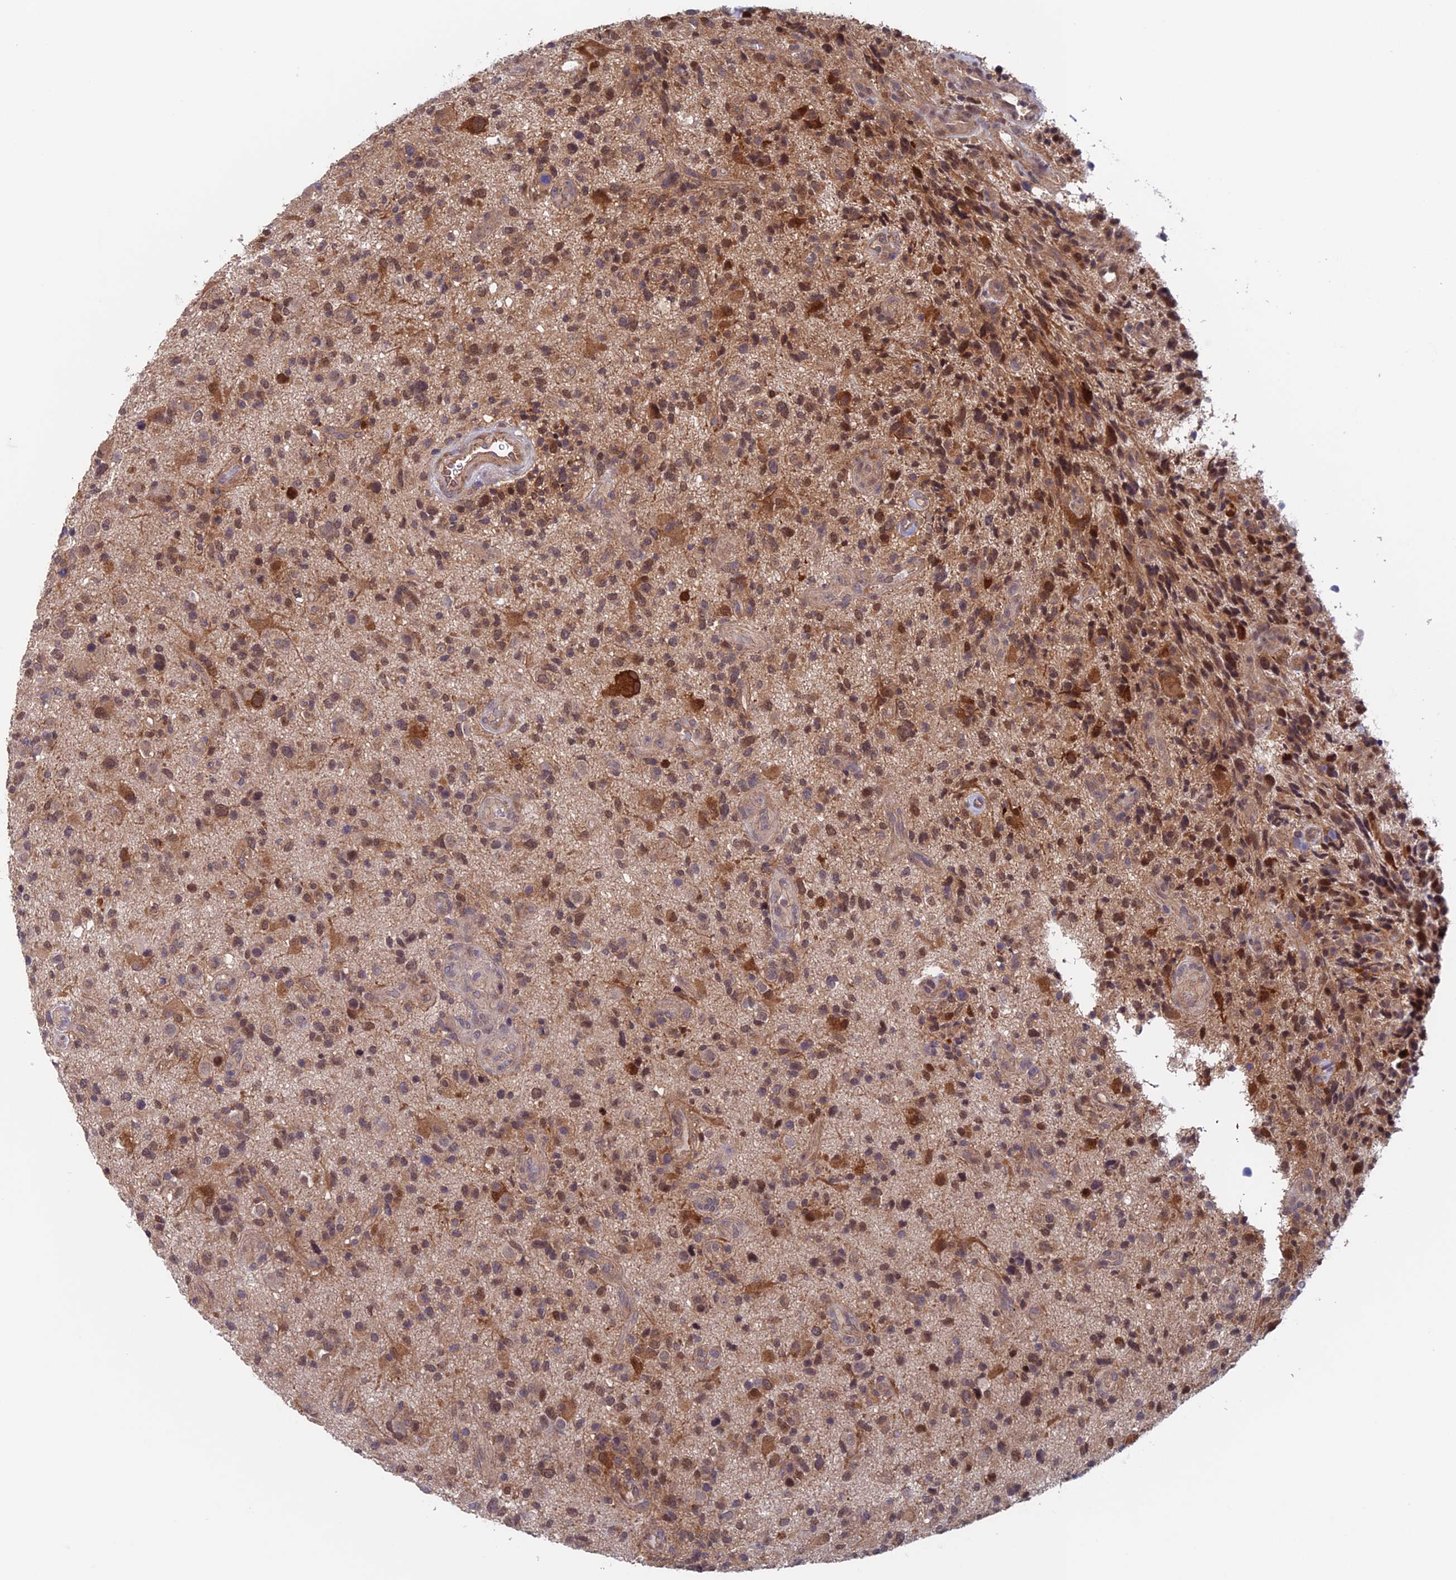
{"staining": {"intensity": "moderate", "quantity": "<25%", "location": "cytoplasmic/membranous"}, "tissue": "glioma", "cell_type": "Tumor cells", "image_type": "cancer", "snomed": [{"axis": "morphology", "description": "Glioma, malignant, High grade"}, {"axis": "topography", "description": "Brain"}], "caption": "This is an image of immunohistochemistry (IHC) staining of malignant high-grade glioma, which shows moderate positivity in the cytoplasmic/membranous of tumor cells.", "gene": "NUDT16L1", "patient": {"sex": "male", "age": 47}}